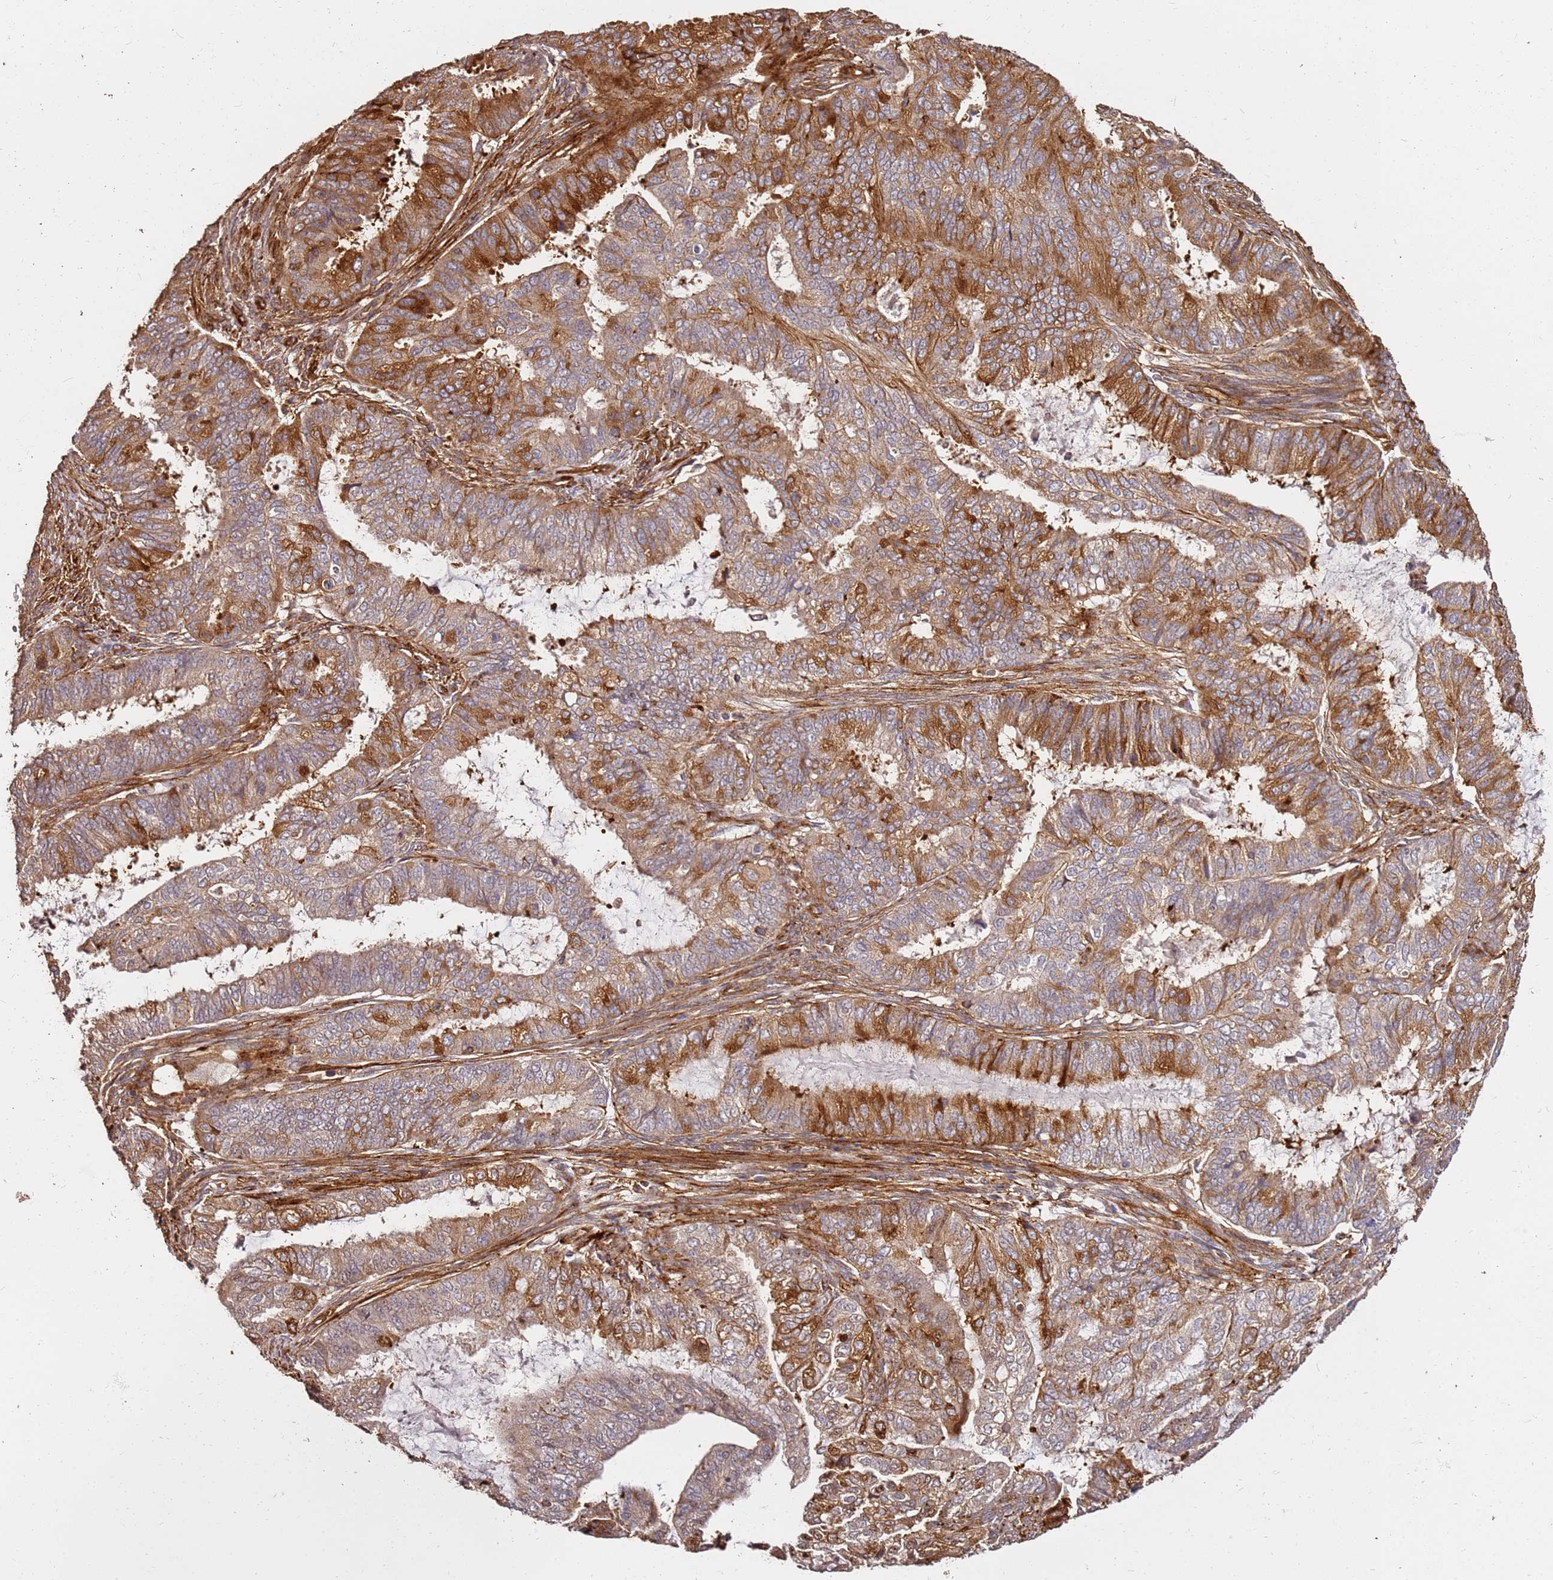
{"staining": {"intensity": "strong", "quantity": ">75%", "location": "cytoplasmic/membranous"}, "tissue": "endometrial cancer", "cell_type": "Tumor cells", "image_type": "cancer", "snomed": [{"axis": "morphology", "description": "Adenocarcinoma, NOS"}, {"axis": "topography", "description": "Endometrium"}], "caption": "Protein expression by immunohistochemistry (IHC) displays strong cytoplasmic/membranous expression in about >75% of tumor cells in adenocarcinoma (endometrial).", "gene": "DVL3", "patient": {"sex": "female", "age": 51}}